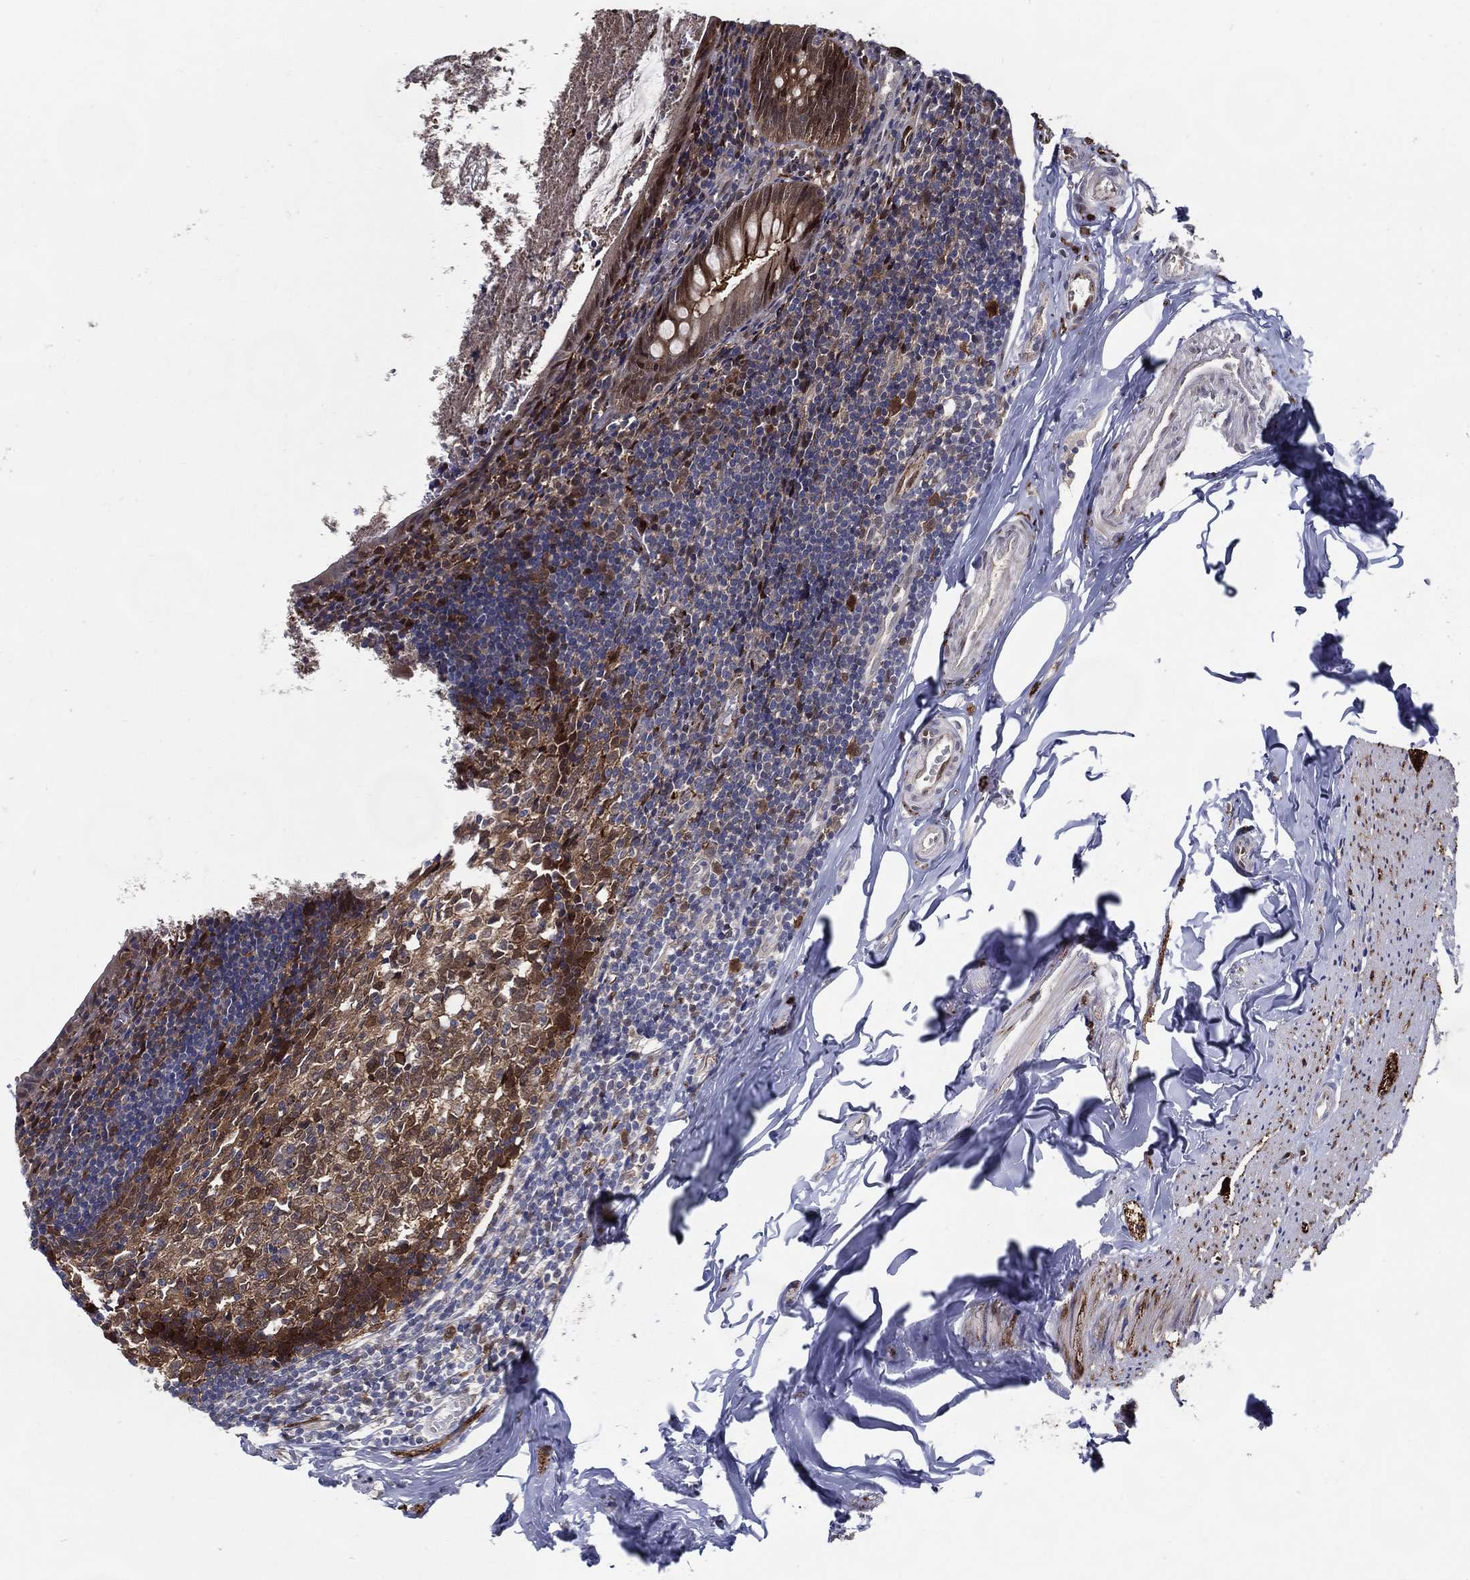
{"staining": {"intensity": "strong", "quantity": "<25%", "location": "cytoplasmic/membranous"}, "tissue": "appendix", "cell_type": "Glandular cells", "image_type": "normal", "snomed": [{"axis": "morphology", "description": "Normal tissue, NOS"}, {"axis": "topography", "description": "Appendix"}], "caption": "A high-resolution histopathology image shows immunohistochemistry (IHC) staining of normal appendix, which demonstrates strong cytoplasmic/membranous positivity in approximately <25% of glandular cells. (DAB (3,3'-diaminobenzidine) IHC with brightfield microscopy, high magnification).", "gene": "ARHGAP11A", "patient": {"sex": "female", "age": 23}}